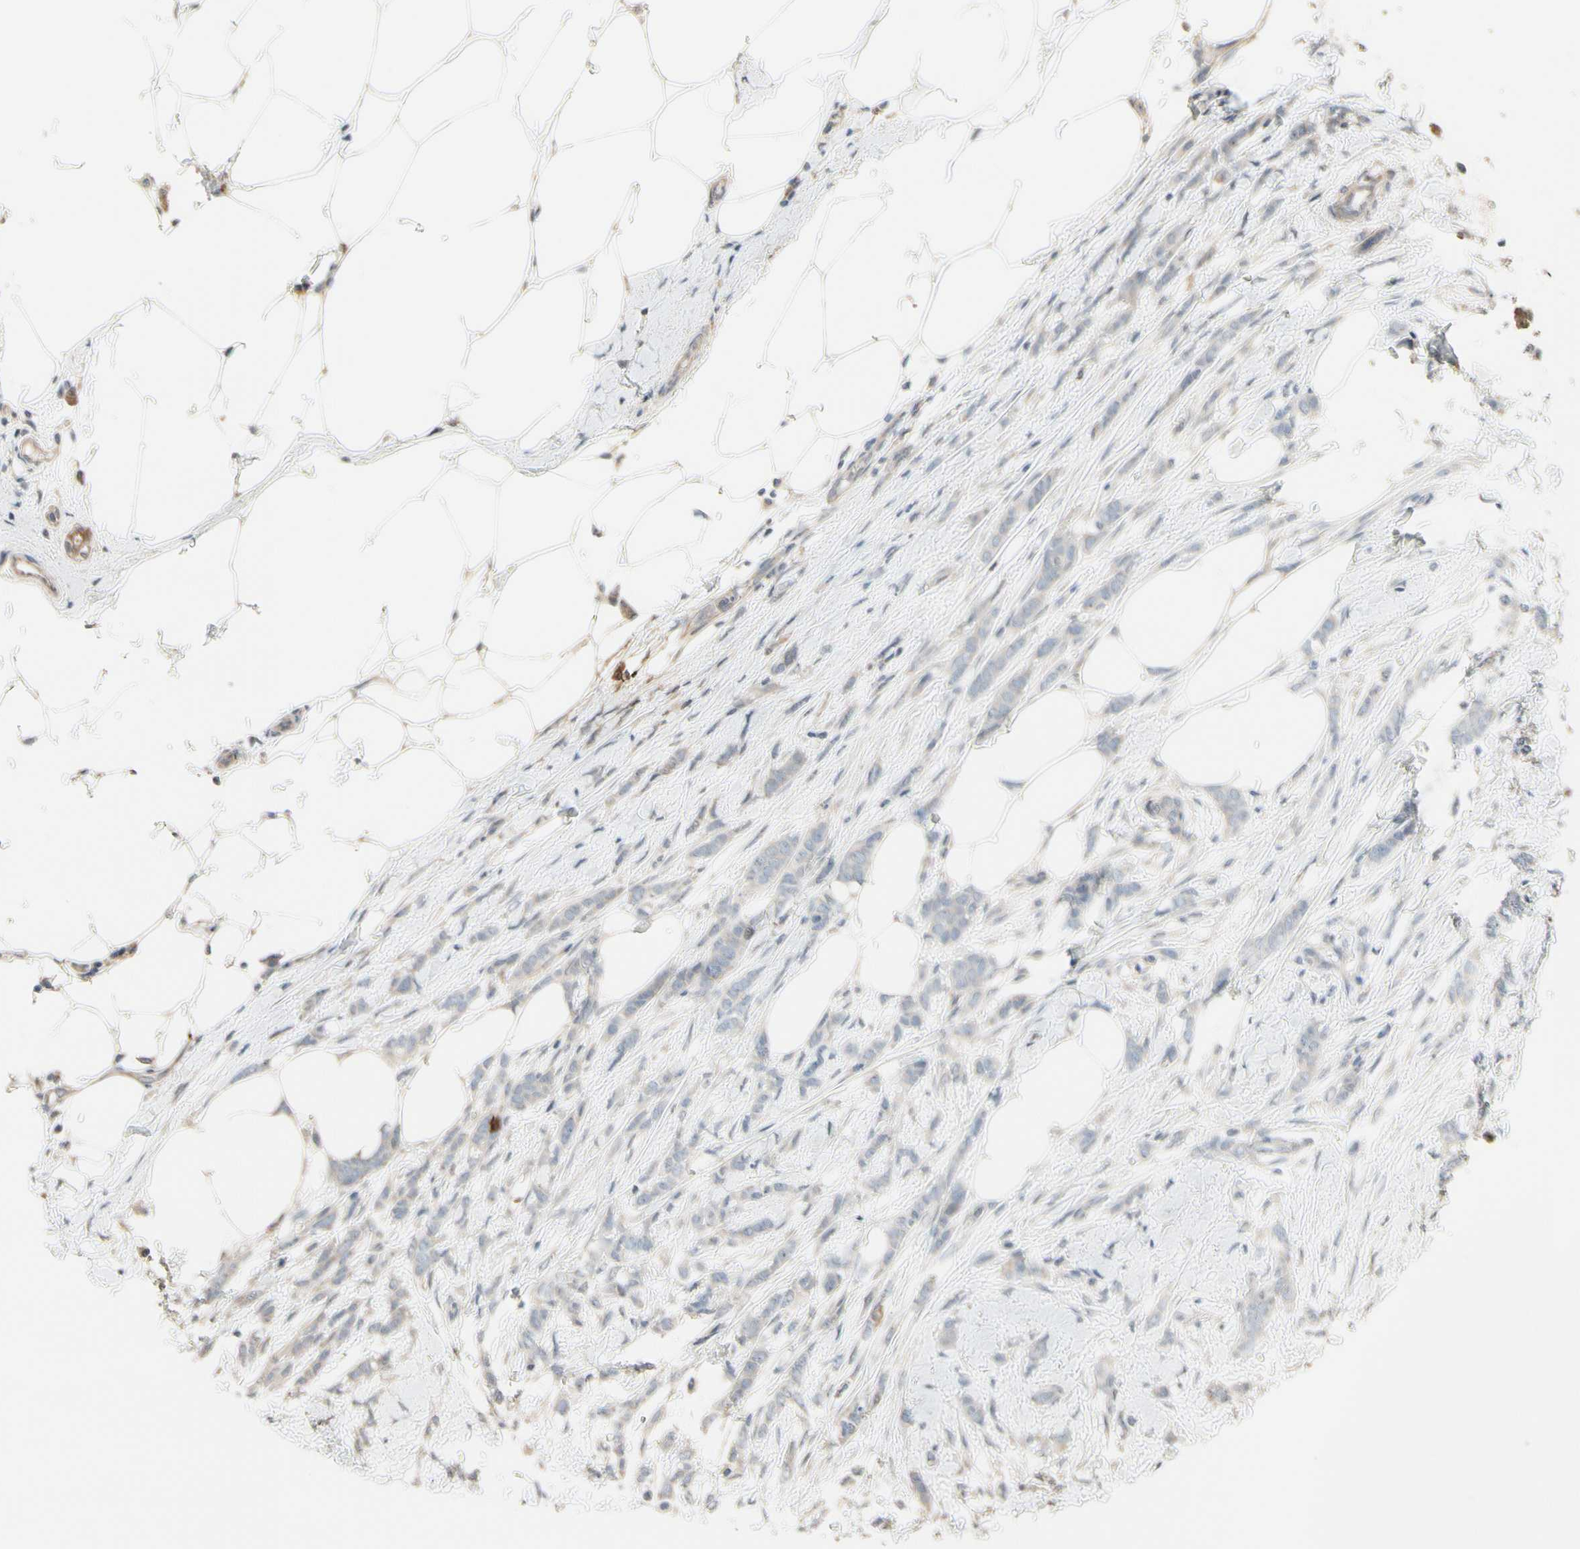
{"staining": {"intensity": "negative", "quantity": "none", "location": "none"}, "tissue": "breast cancer", "cell_type": "Tumor cells", "image_type": "cancer", "snomed": [{"axis": "morphology", "description": "Lobular carcinoma, in situ"}, {"axis": "morphology", "description": "Lobular carcinoma"}, {"axis": "topography", "description": "Breast"}], "caption": "High power microscopy photomicrograph of an immunohistochemistry (IHC) image of breast cancer (lobular carcinoma in situ), revealing no significant expression in tumor cells.", "gene": "CSF1R", "patient": {"sex": "female", "age": 41}}